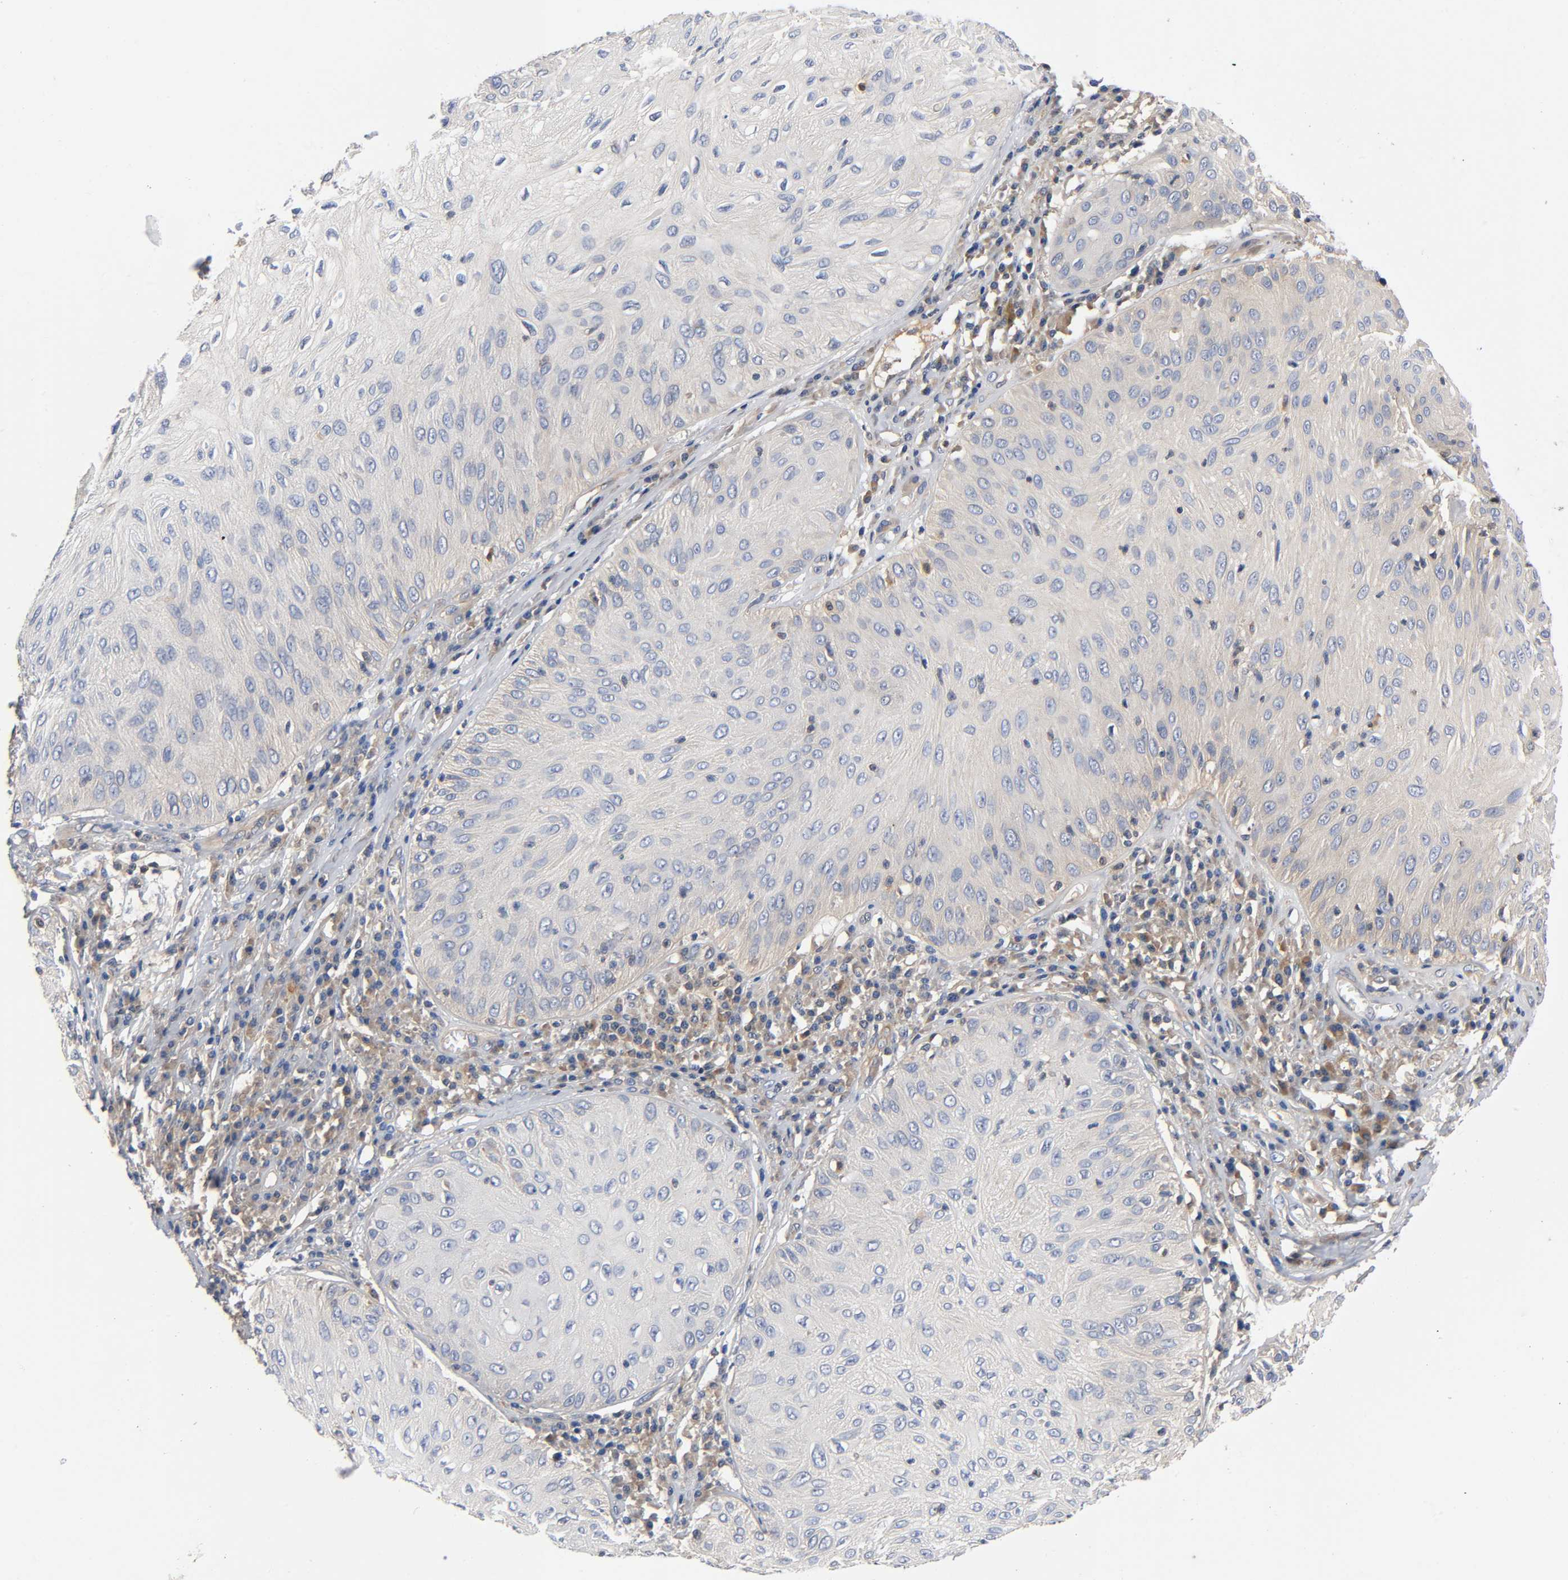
{"staining": {"intensity": "moderate", "quantity": ">75%", "location": "cytoplasmic/membranous"}, "tissue": "skin cancer", "cell_type": "Tumor cells", "image_type": "cancer", "snomed": [{"axis": "morphology", "description": "Squamous cell carcinoma, NOS"}, {"axis": "topography", "description": "Skin"}], "caption": "Tumor cells reveal moderate cytoplasmic/membranous expression in approximately >75% of cells in skin cancer.", "gene": "PRKAB1", "patient": {"sex": "male", "age": 65}}